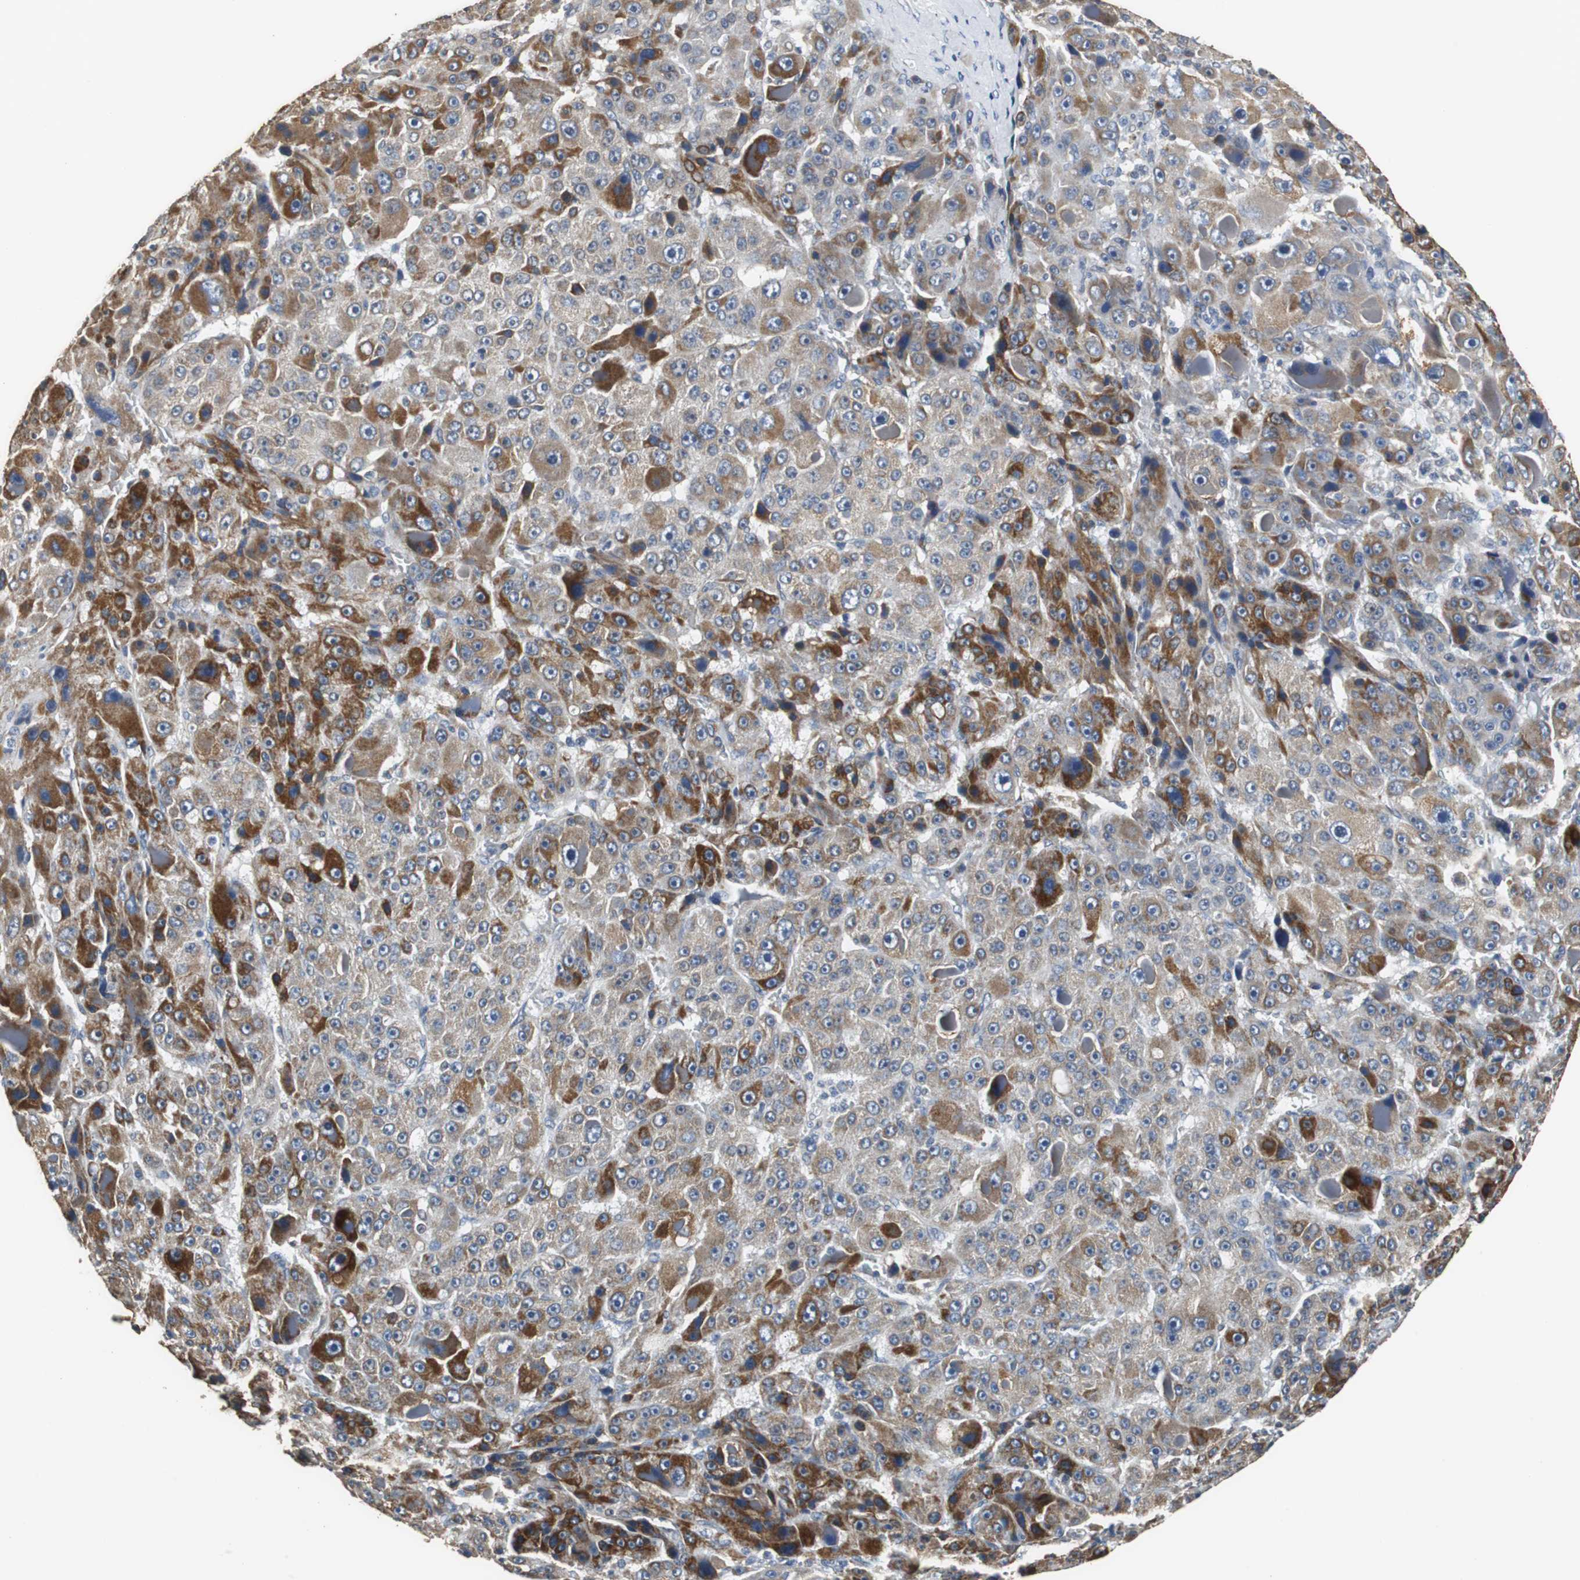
{"staining": {"intensity": "strong", "quantity": "25%-75%", "location": "cytoplasmic/membranous"}, "tissue": "liver cancer", "cell_type": "Tumor cells", "image_type": "cancer", "snomed": [{"axis": "morphology", "description": "Carcinoma, Hepatocellular, NOS"}, {"axis": "topography", "description": "Liver"}], "caption": "A micrograph of liver hepatocellular carcinoma stained for a protein displays strong cytoplasmic/membranous brown staining in tumor cells.", "gene": "HMGCL", "patient": {"sex": "male", "age": 76}}